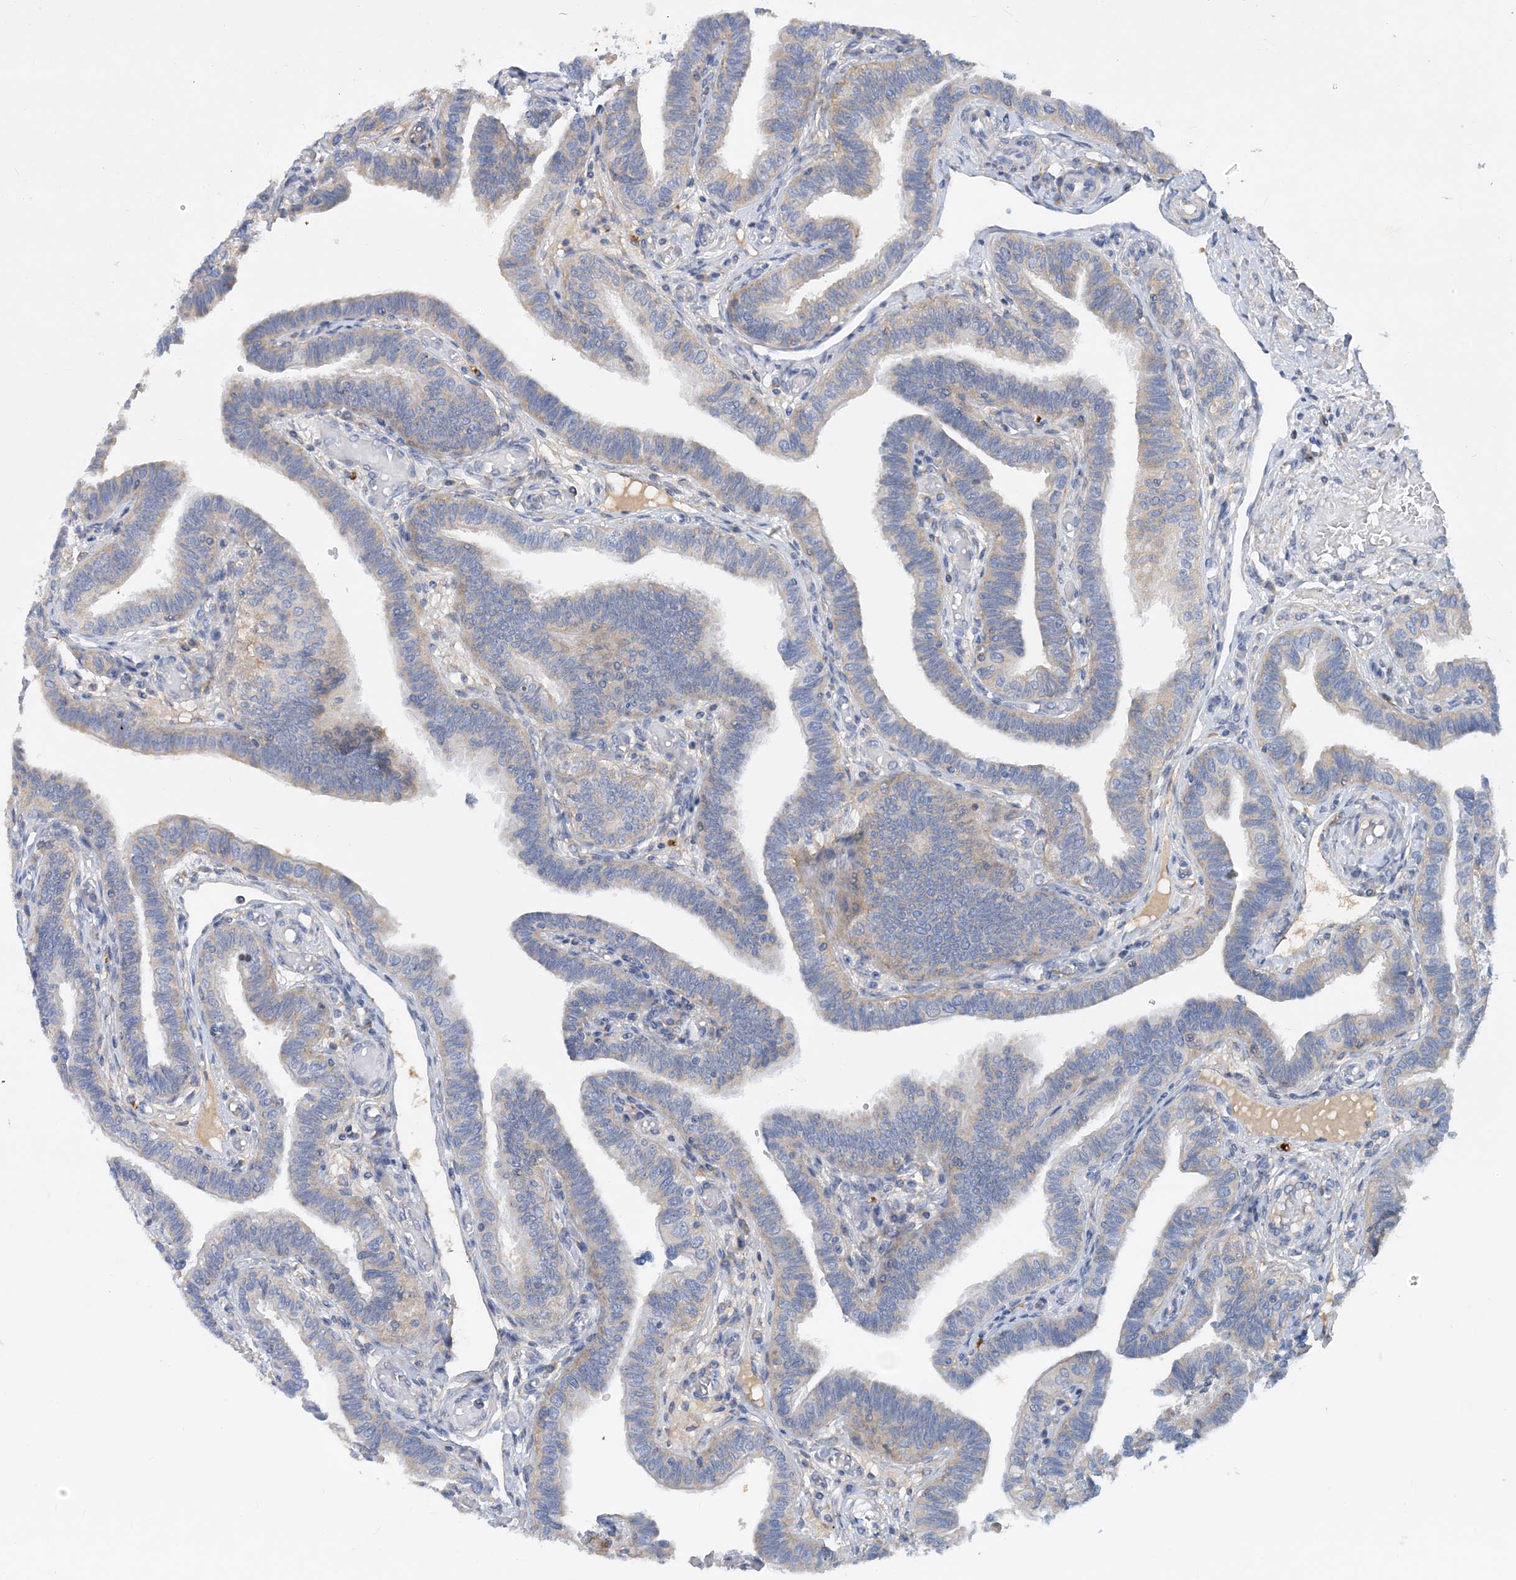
{"staining": {"intensity": "weak", "quantity": "25%-75%", "location": "cytoplasmic/membranous"}, "tissue": "fallopian tube", "cell_type": "Glandular cells", "image_type": "normal", "snomed": [{"axis": "morphology", "description": "Normal tissue, NOS"}, {"axis": "topography", "description": "Fallopian tube"}], "caption": "Glandular cells display low levels of weak cytoplasmic/membranous expression in approximately 25%-75% of cells in unremarkable fallopian tube. (DAB (3,3'-diaminobenzidine) IHC, brown staining for protein, blue staining for nuclei).", "gene": "GRINA", "patient": {"sex": "female", "age": 39}}